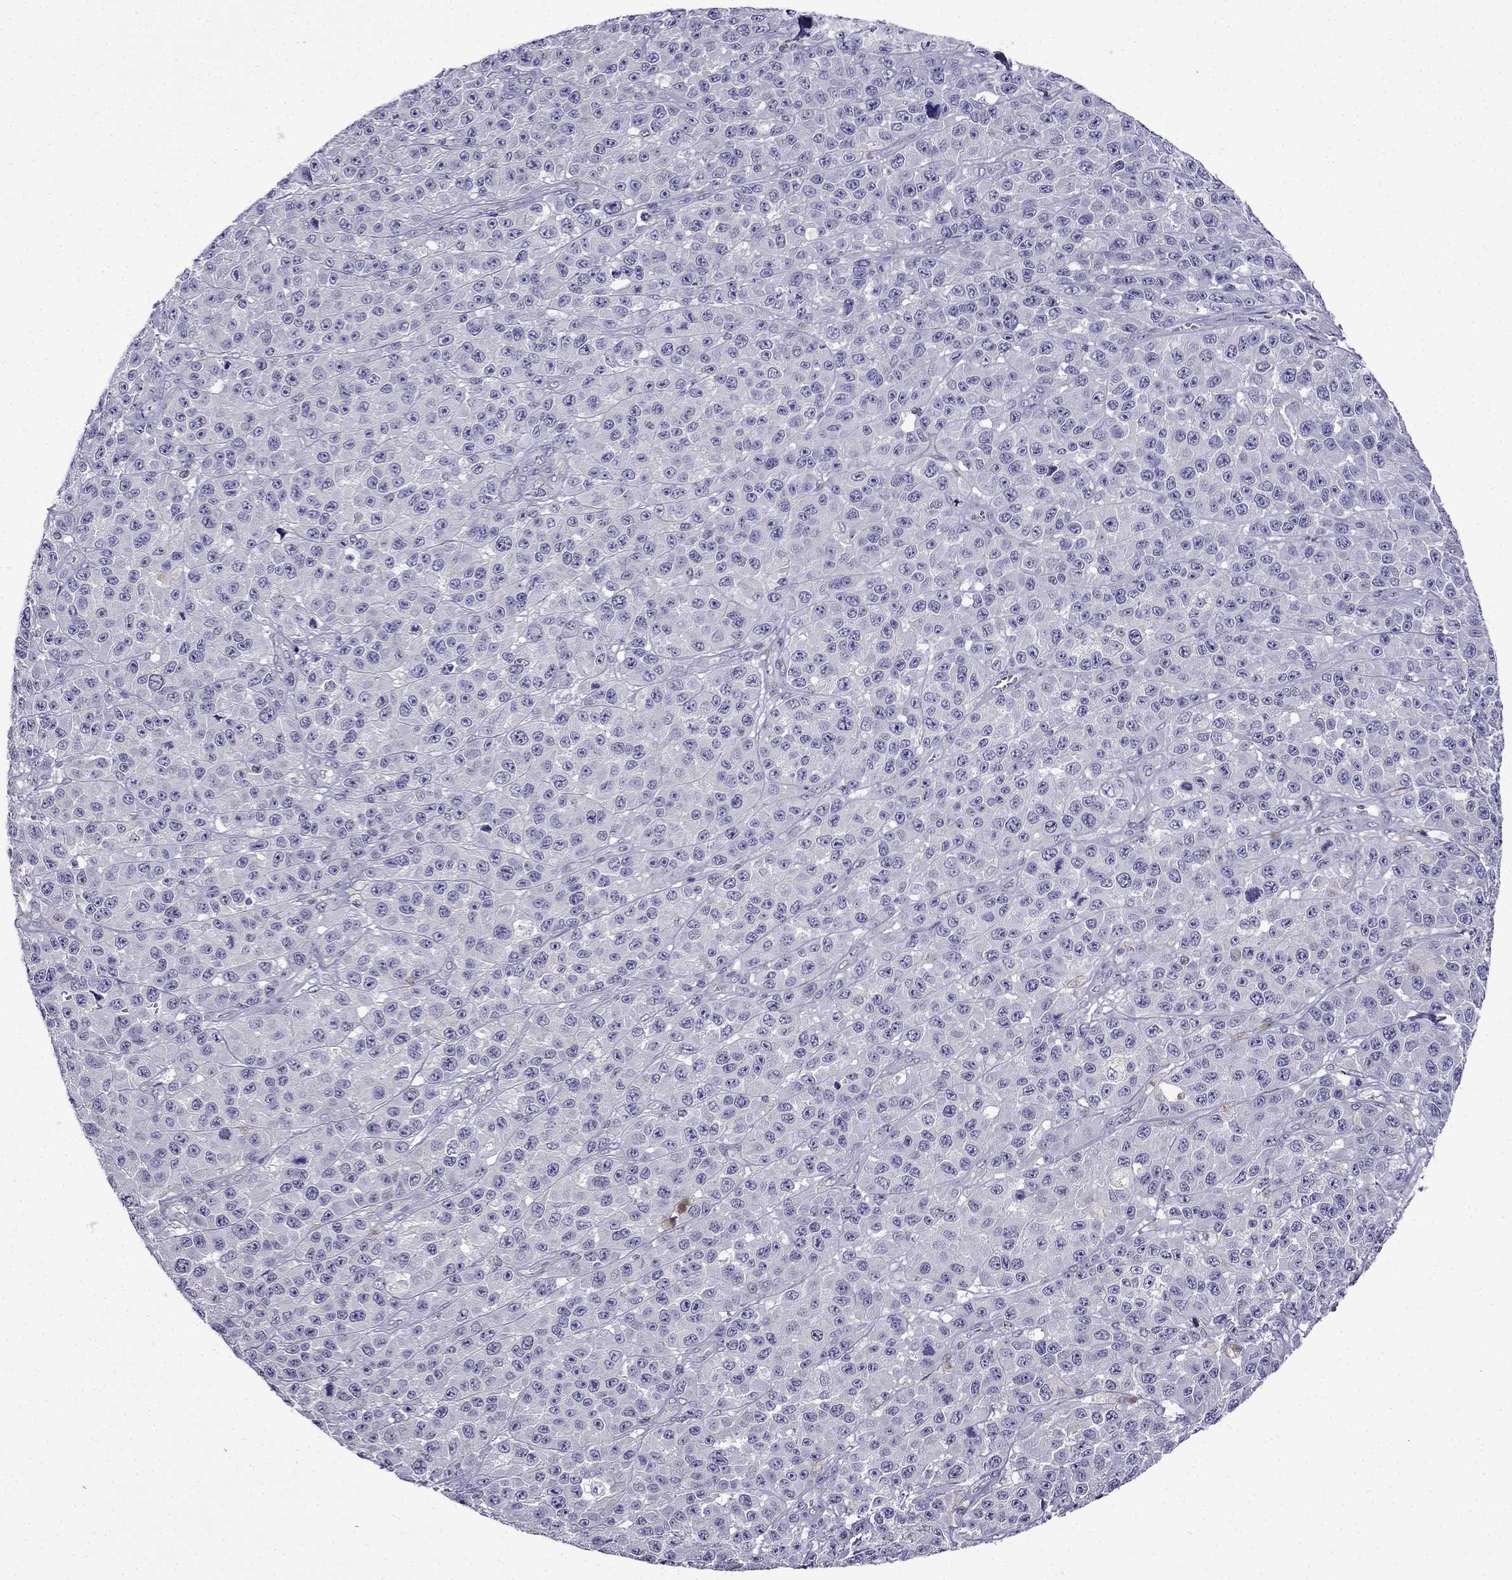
{"staining": {"intensity": "negative", "quantity": "none", "location": "none"}, "tissue": "melanoma", "cell_type": "Tumor cells", "image_type": "cancer", "snomed": [{"axis": "morphology", "description": "Malignant melanoma, NOS"}, {"axis": "topography", "description": "Skin"}], "caption": "Immunohistochemical staining of melanoma reveals no significant positivity in tumor cells.", "gene": "POM121L12", "patient": {"sex": "female", "age": 58}}